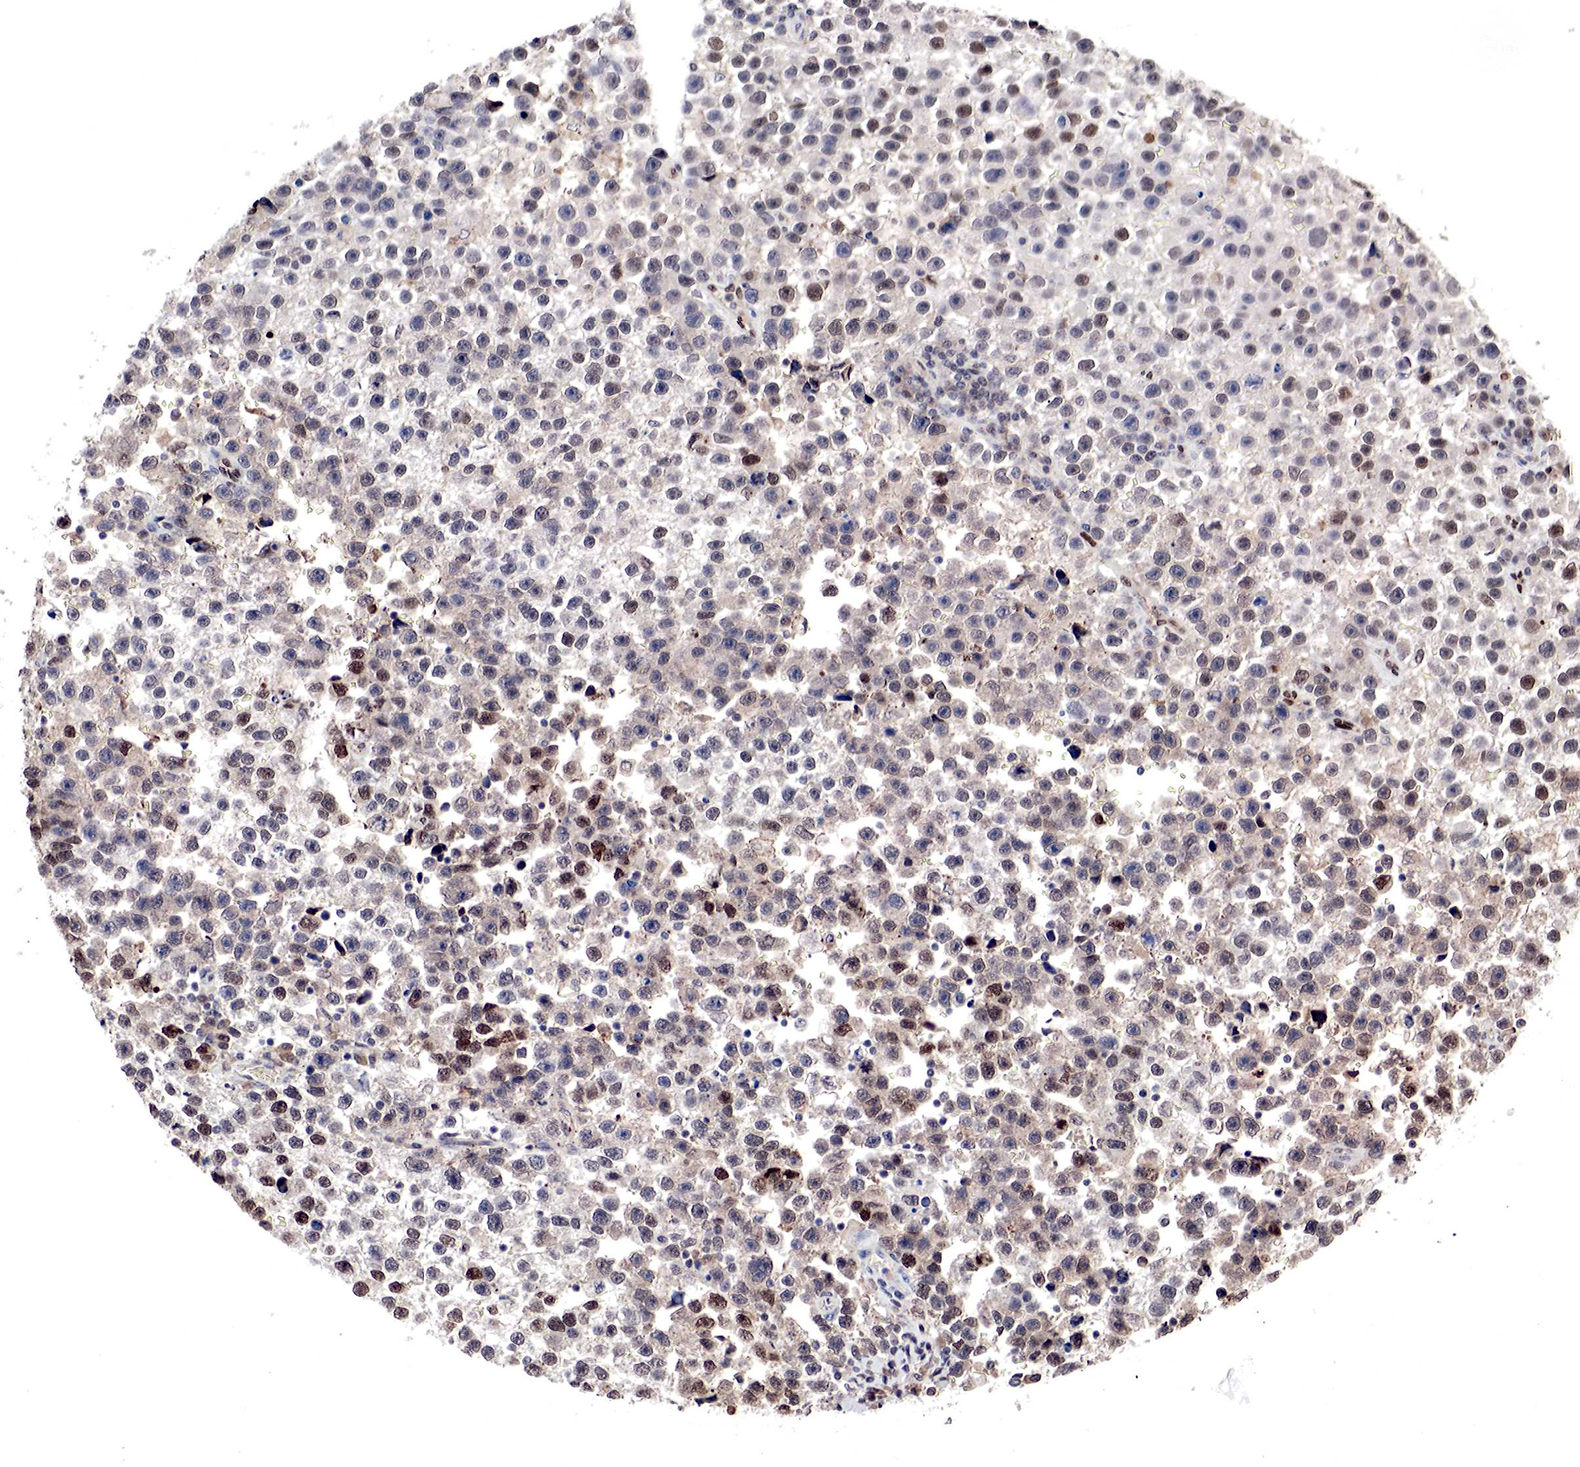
{"staining": {"intensity": "weak", "quantity": "<25%", "location": "cytoplasmic/membranous"}, "tissue": "testis cancer", "cell_type": "Tumor cells", "image_type": "cancer", "snomed": [{"axis": "morphology", "description": "Seminoma, NOS"}, {"axis": "topography", "description": "Testis"}], "caption": "Testis cancer was stained to show a protein in brown. There is no significant staining in tumor cells.", "gene": "DACH2", "patient": {"sex": "male", "age": 33}}